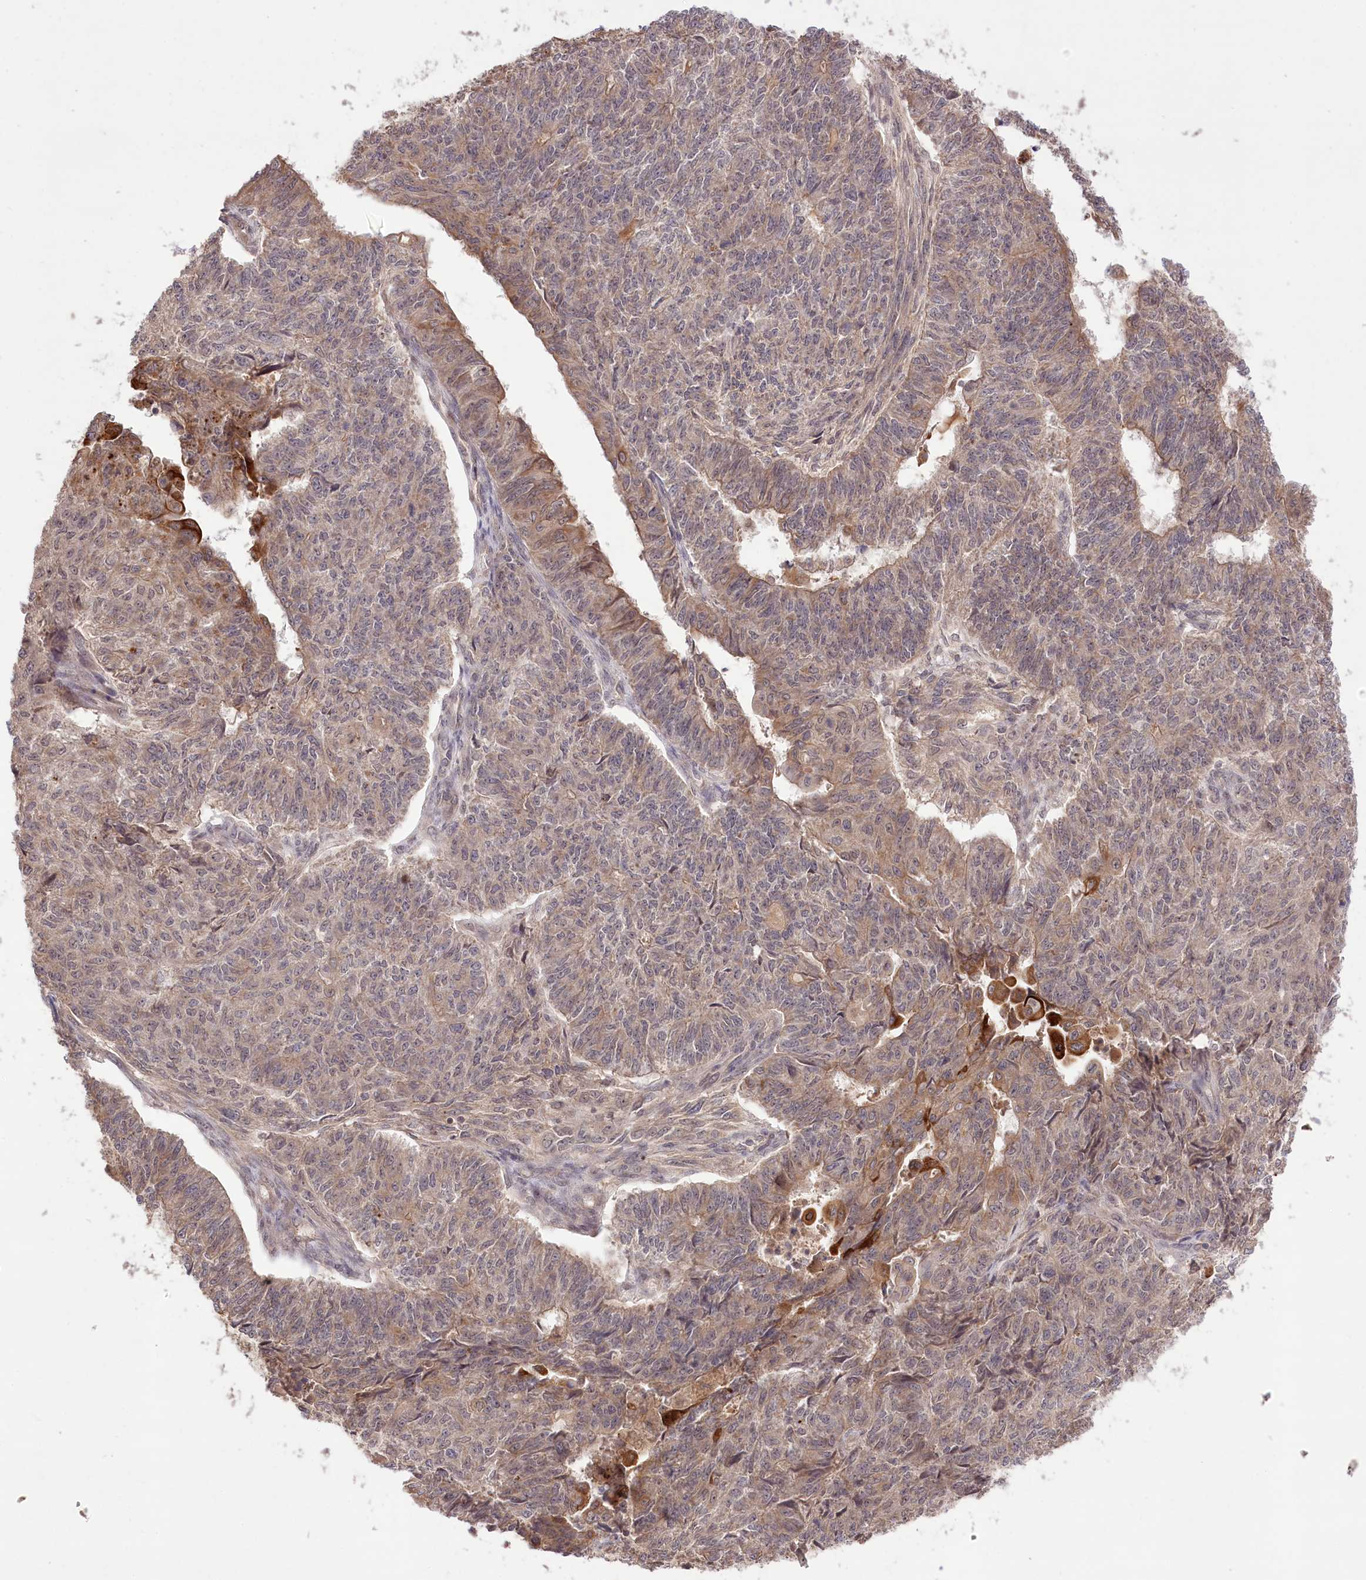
{"staining": {"intensity": "weak", "quantity": "25%-75%", "location": "cytoplasmic/membranous,nuclear"}, "tissue": "endometrial cancer", "cell_type": "Tumor cells", "image_type": "cancer", "snomed": [{"axis": "morphology", "description": "Adenocarcinoma, NOS"}, {"axis": "topography", "description": "Endometrium"}], "caption": "Endometrial cancer (adenocarcinoma) stained with a brown dye demonstrates weak cytoplasmic/membranous and nuclear positive positivity in about 25%-75% of tumor cells.", "gene": "HELT", "patient": {"sex": "female", "age": 32}}